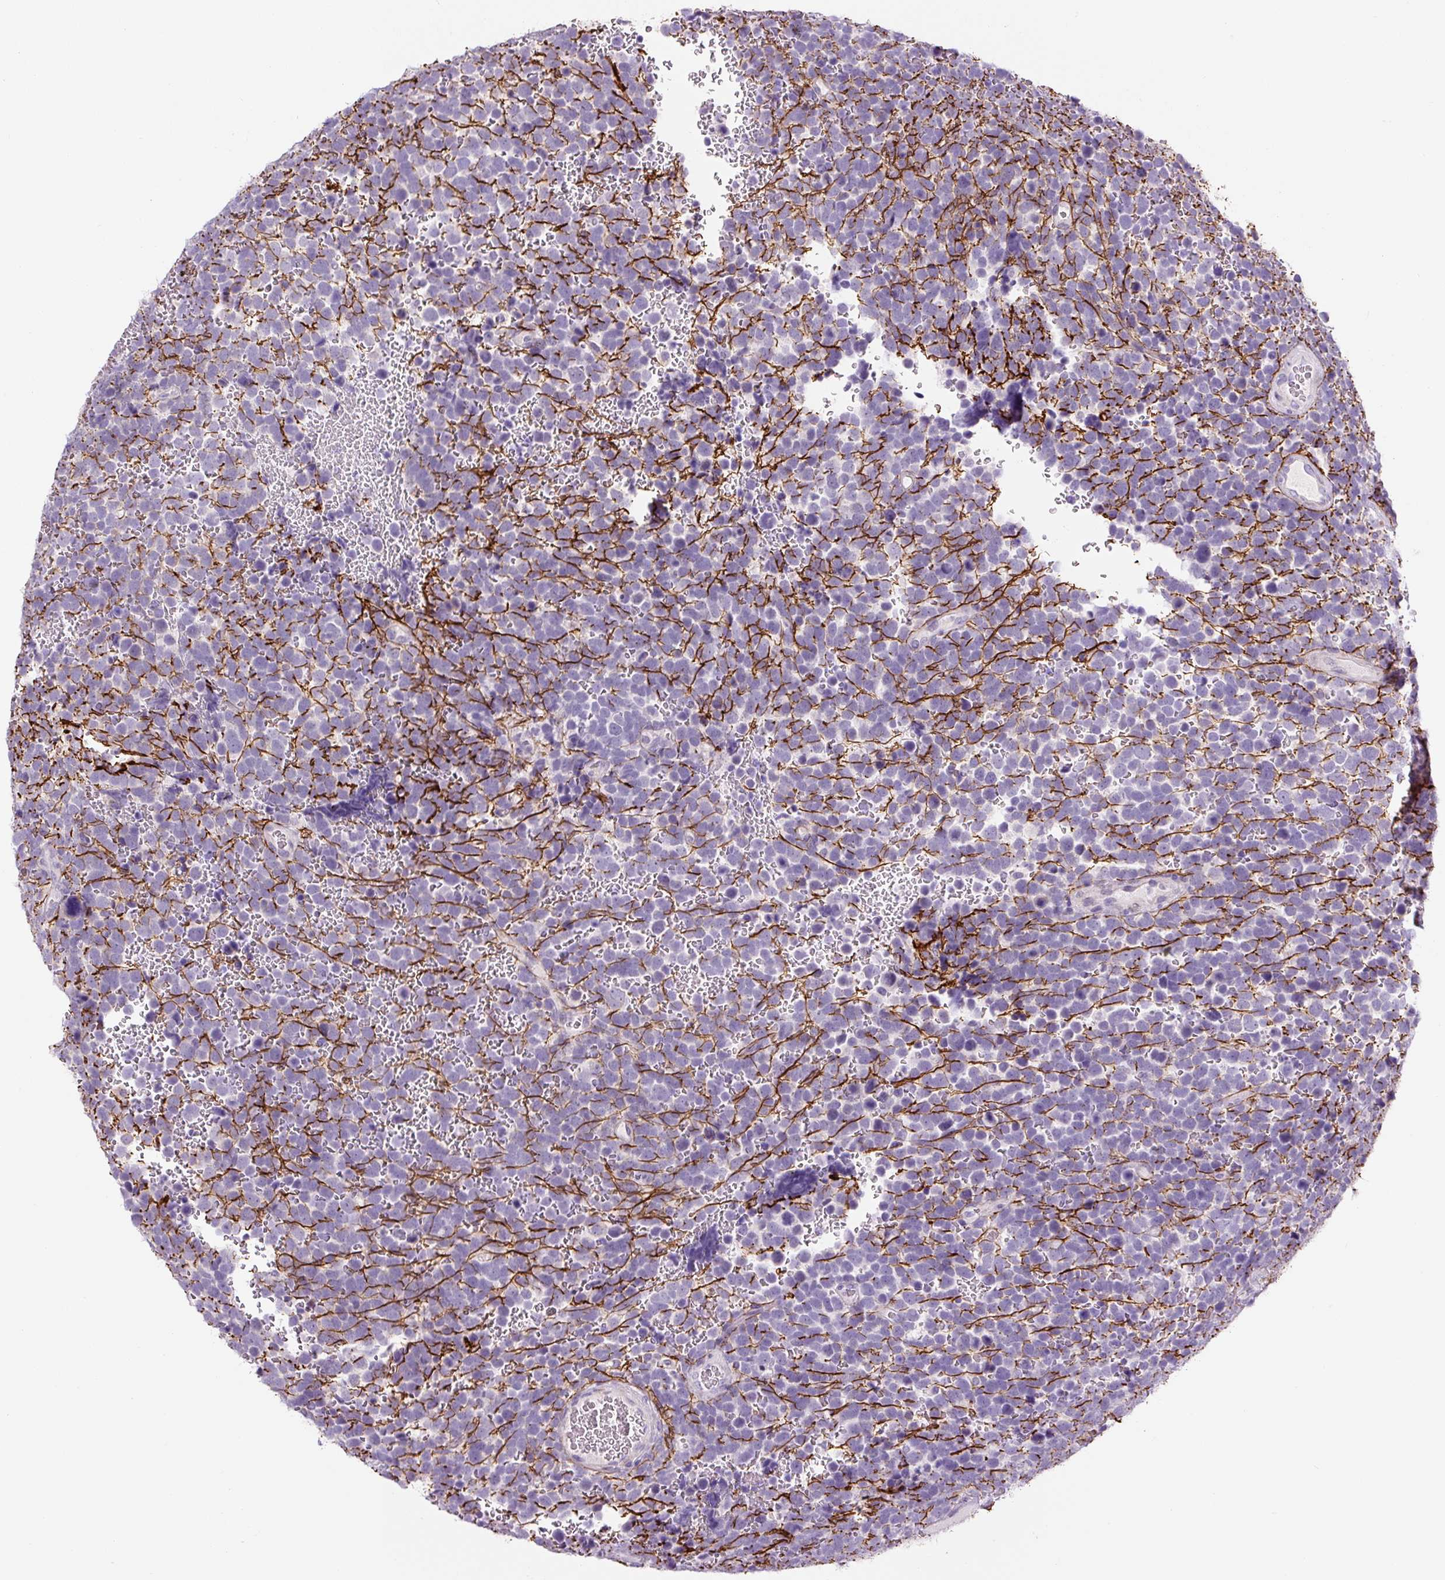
{"staining": {"intensity": "negative", "quantity": "none", "location": "none"}, "tissue": "urothelial cancer", "cell_type": "Tumor cells", "image_type": "cancer", "snomed": [{"axis": "morphology", "description": "Urothelial carcinoma, High grade"}, {"axis": "topography", "description": "Urinary bladder"}], "caption": "Tumor cells show no significant expression in urothelial carcinoma (high-grade). The staining is performed using DAB brown chromogen with nuclei counter-stained in using hematoxylin.", "gene": "FBN1", "patient": {"sex": "female", "age": 82}}